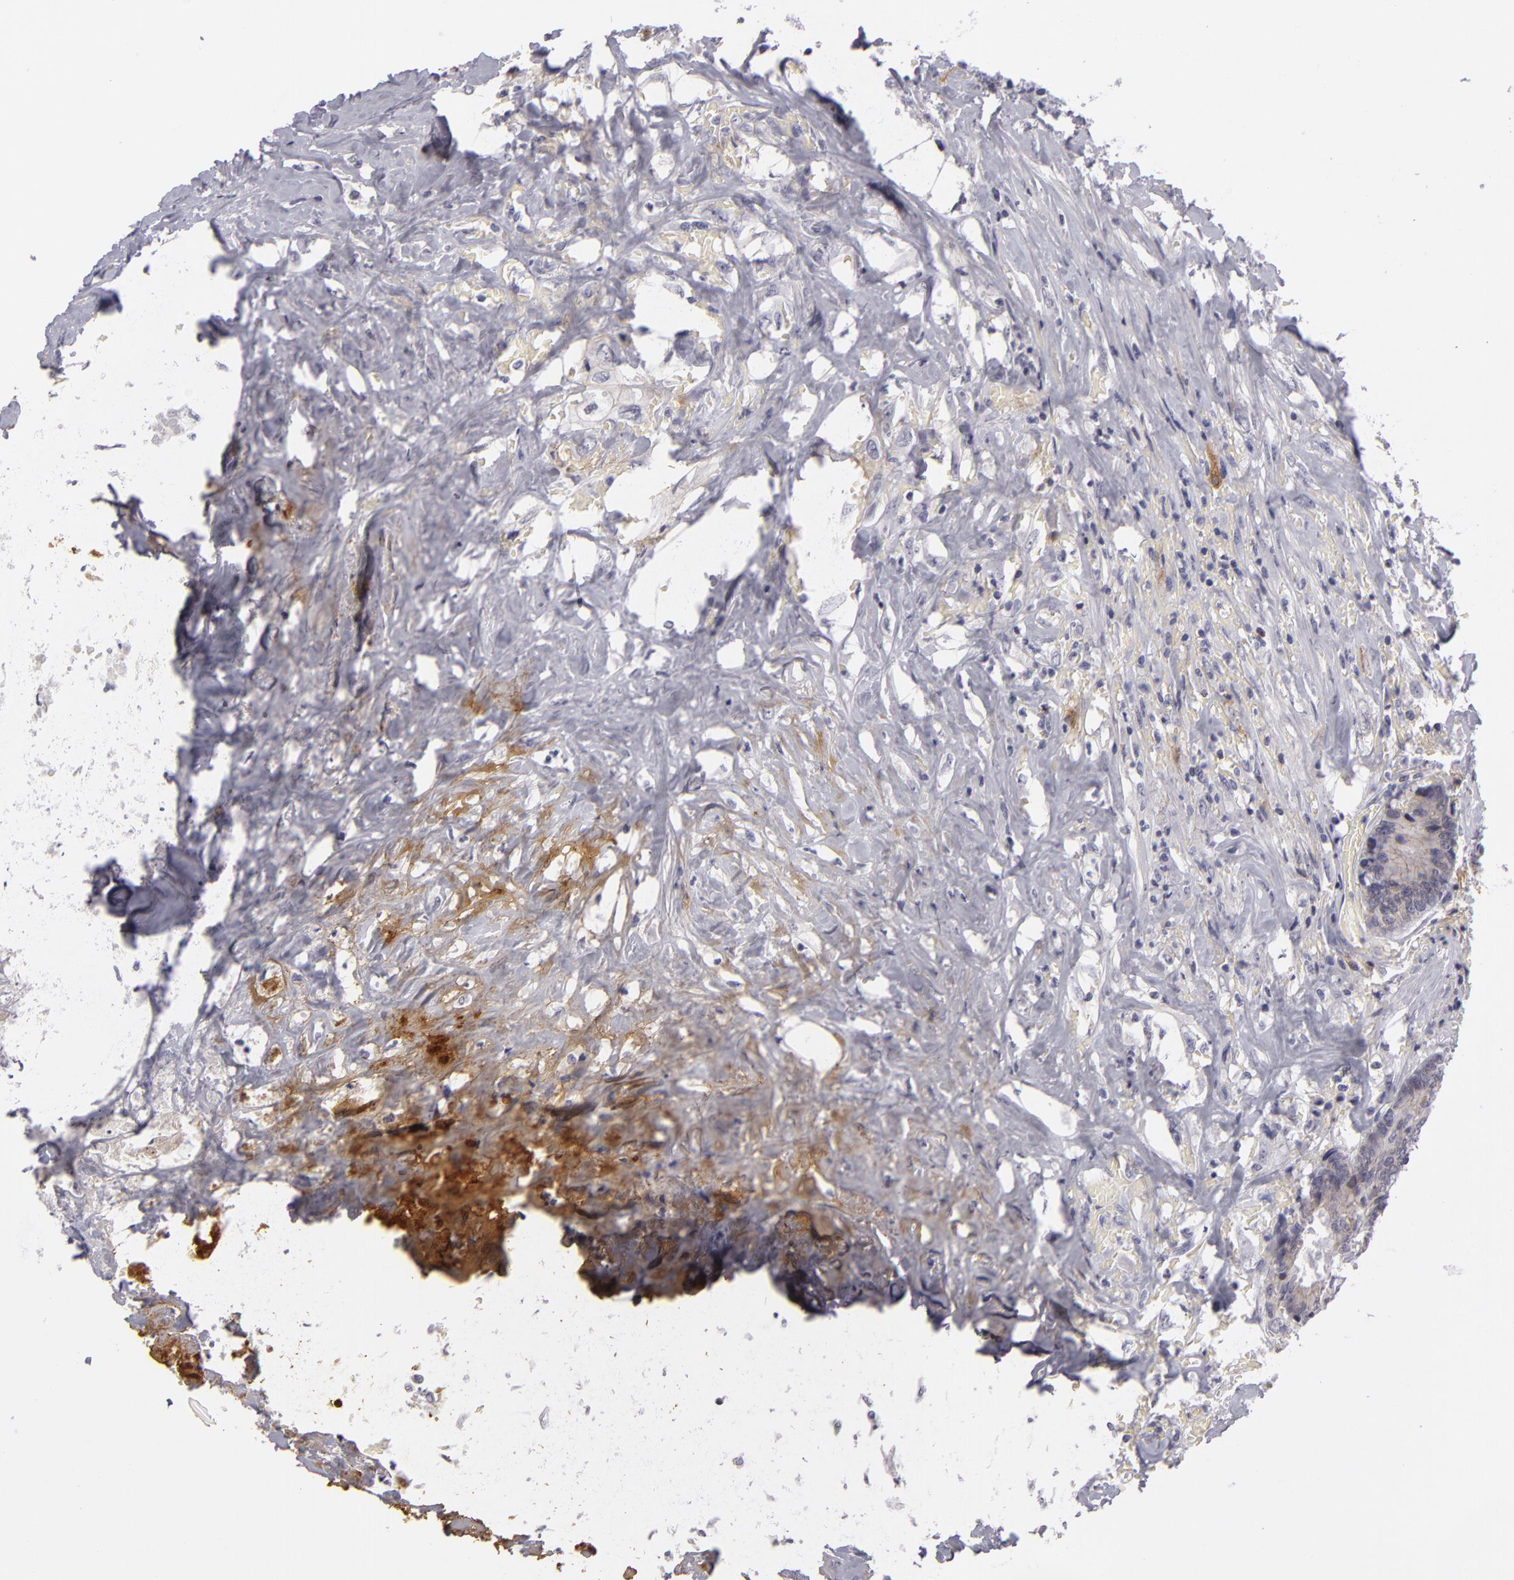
{"staining": {"intensity": "weak", "quantity": "25%-75%", "location": "cytoplasmic/membranous"}, "tissue": "colorectal cancer", "cell_type": "Tumor cells", "image_type": "cancer", "snomed": [{"axis": "morphology", "description": "Adenocarcinoma, NOS"}, {"axis": "topography", "description": "Rectum"}], "caption": "Weak cytoplasmic/membranous protein staining is appreciated in about 25%-75% of tumor cells in colorectal adenocarcinoma. Ihc stains the protein in brown and the nuclei are stained blue.", "gene": "CTNNB1", "patient": {"sex": "male", "age": 55}}